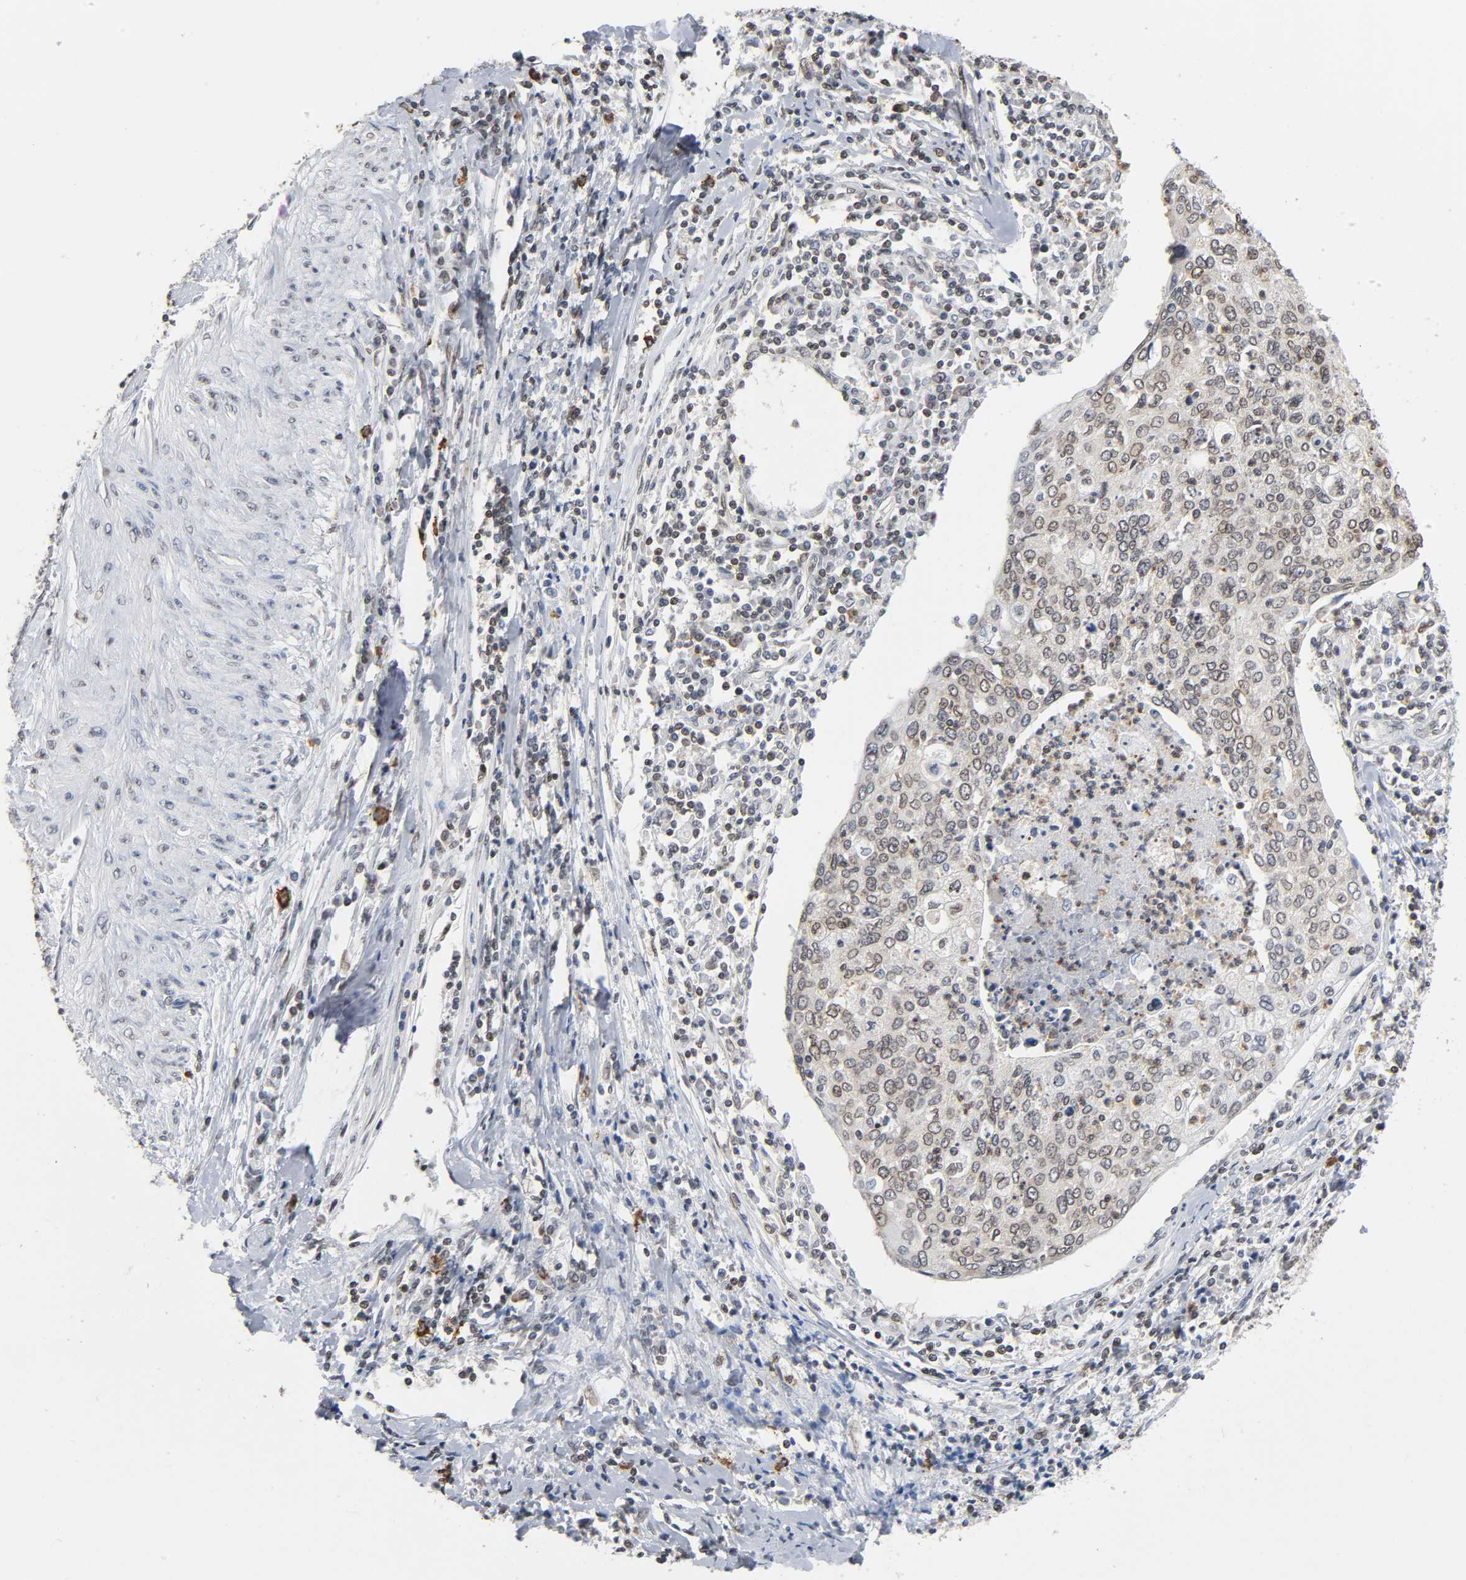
{"staining": {"intensity": "weak", "quantity": ">75%", "location": "nuclear"}, "tissue": "cervical cancer", "cell_type": "Tumor cells", "image_type": "cancer", "snomed": [{"axis": "morphology", "description": "Squamous cell carcinoma, NOS"}, {"axis": "topography", "description": "Cervix"}], "caption": "High-magnification brightfield microscopy of cervical cancer (squamous cell carcinoma) stained with DAB (brown) and counterstained with hematoxylin (blue). tumor cells exhibit weak nuclear expression is identified in approximately>75% of cells.", "gene": "SUMO1", "patient": {"sex": "female", "age": 40}}